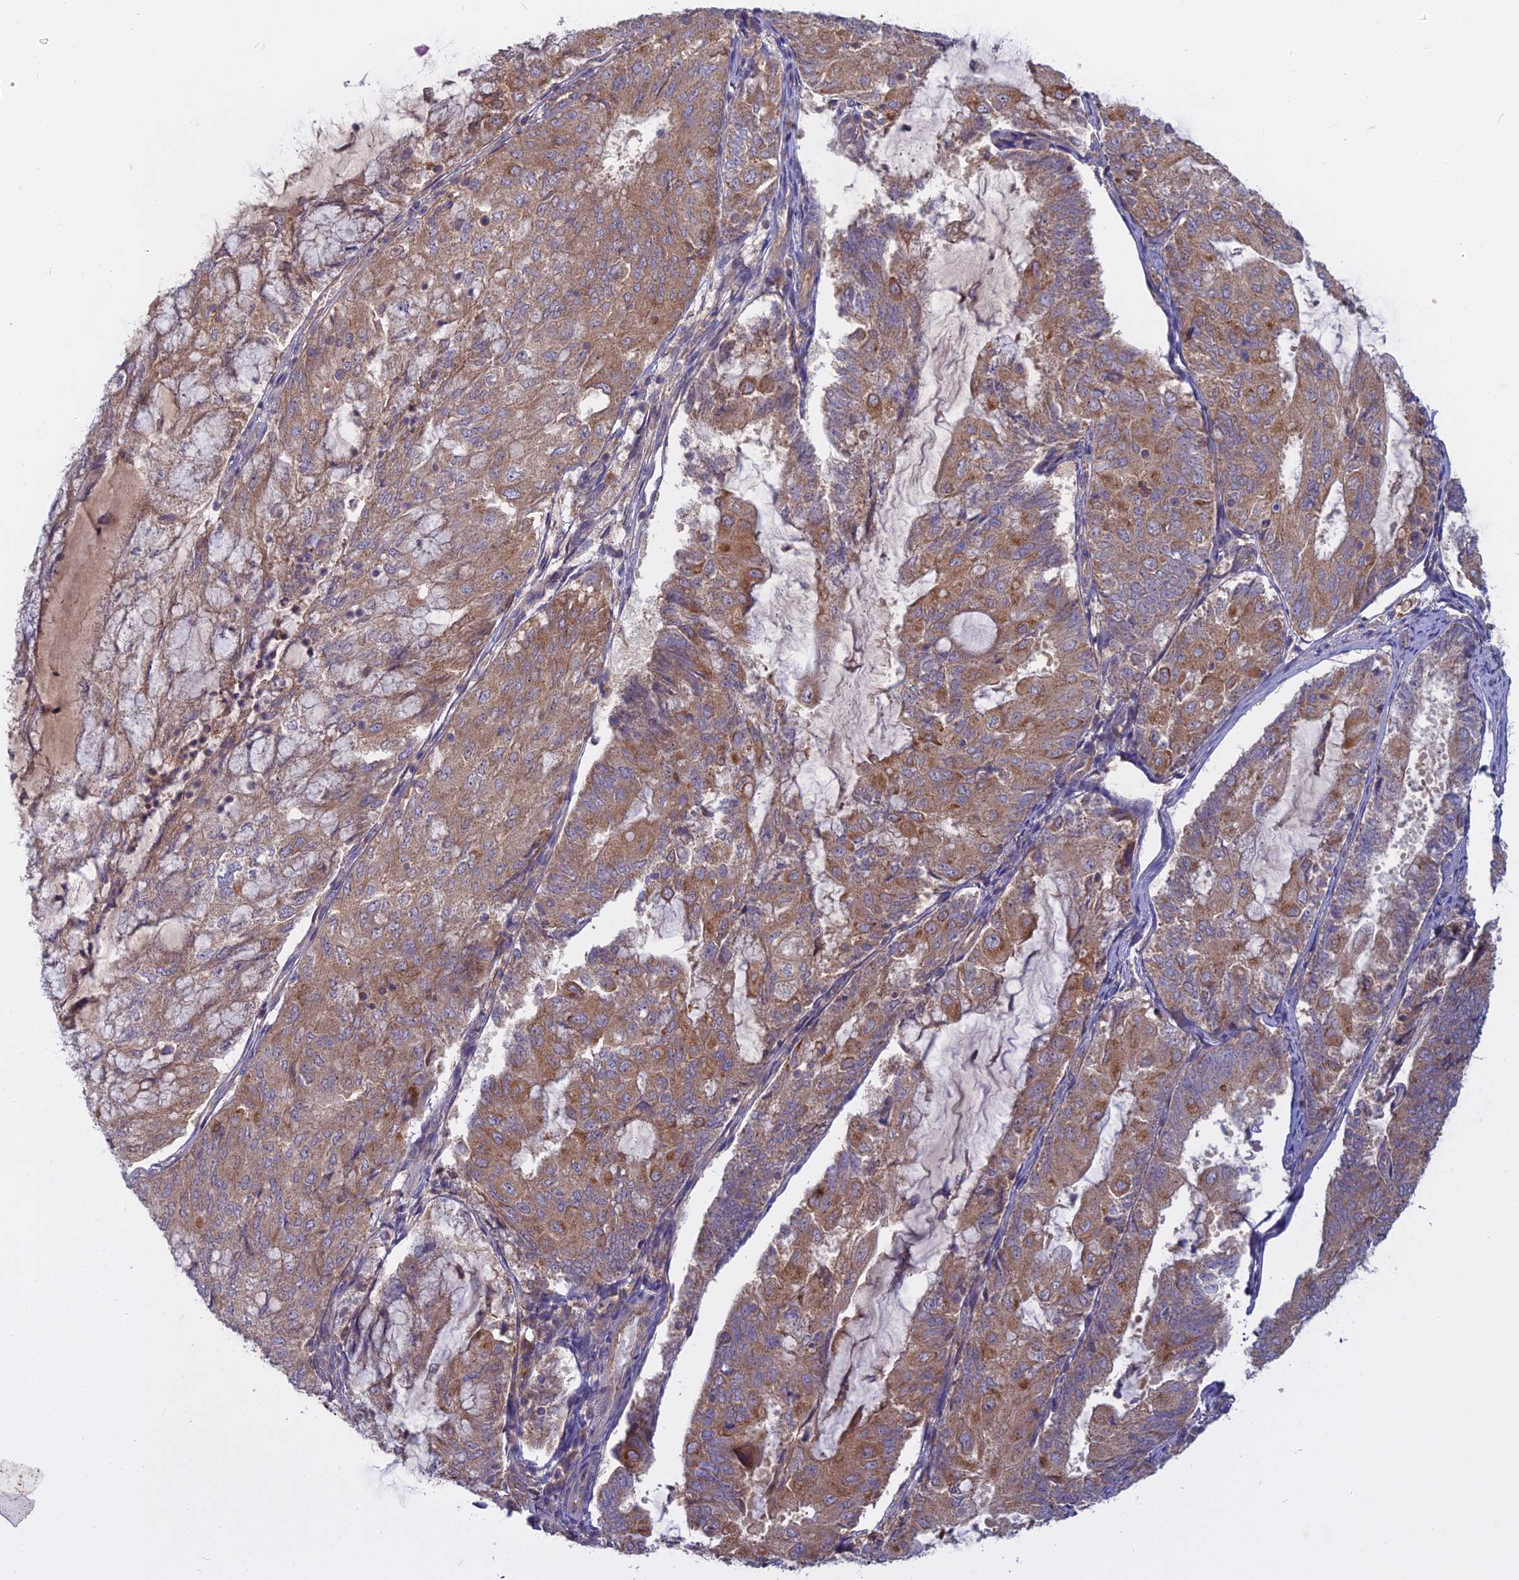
{"staining": {"intensity": "moderate", "quantity": ">75%", "location": "cytoplasmic/membranous"}, "tissue": "endometrial cancer", "cell_type": "Tumor cells", "image_type": "cancer", "snomed": [{"axis": "morphology", "description": "Adenocarcinoma, NOS"}, {"axis": "topography", "description": "Endometrium"}], "caption": "Immunohistochemical staining of human adenocarcinoma (endometrial) exhibits medium levels of moderate cytoplasmic/membranous staining in about >75% of tumor cells.", "gene": "CCDC167", "patient": {"sex": "female", "age": 81}}